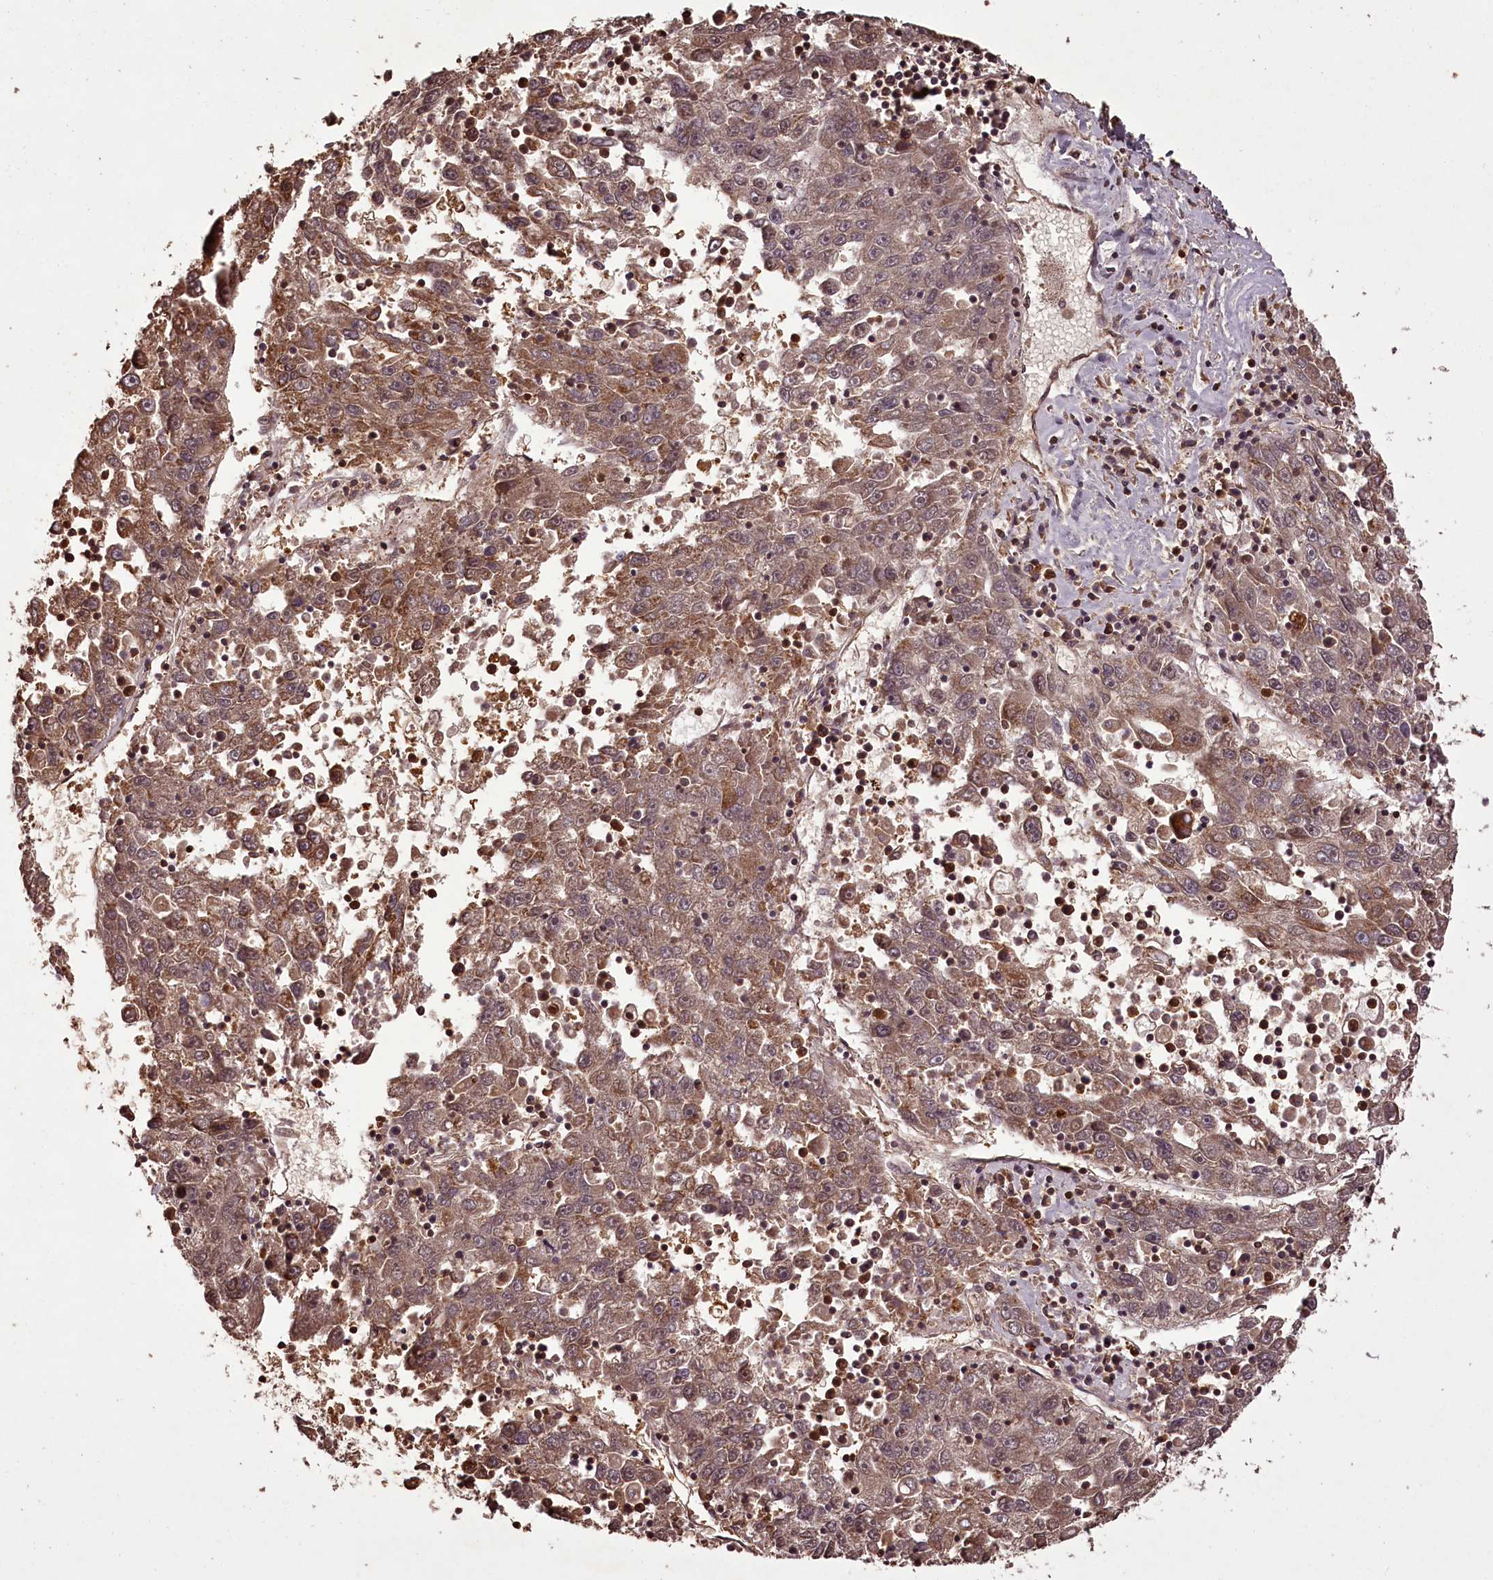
{"staining": {"intensity": "moderate", "quantity": ">75%", "location": "cytoplasmic/membranous"}, "tissue": "liver cancer", "cell_type": "Tumor cells", "image_type": "cancer", "snomed": [{"axis": "morphology", "description": "Carcinoma, Hepatocellular, NOS"}, {"axis": "topography", "description": "Liver"}], "caption": "Brown immunohistochemical staining in liver hepatocellular carcinoma displays moderate cytoplasmic/membranous expression in approximately >75% of tumor cells. (Stains: DAB in brown, nuclei in blue, Microscopy: brightfield microscopy at high magnification).", "gene": "NPRL2", "patient": {"sex": "male", "age": 49}}